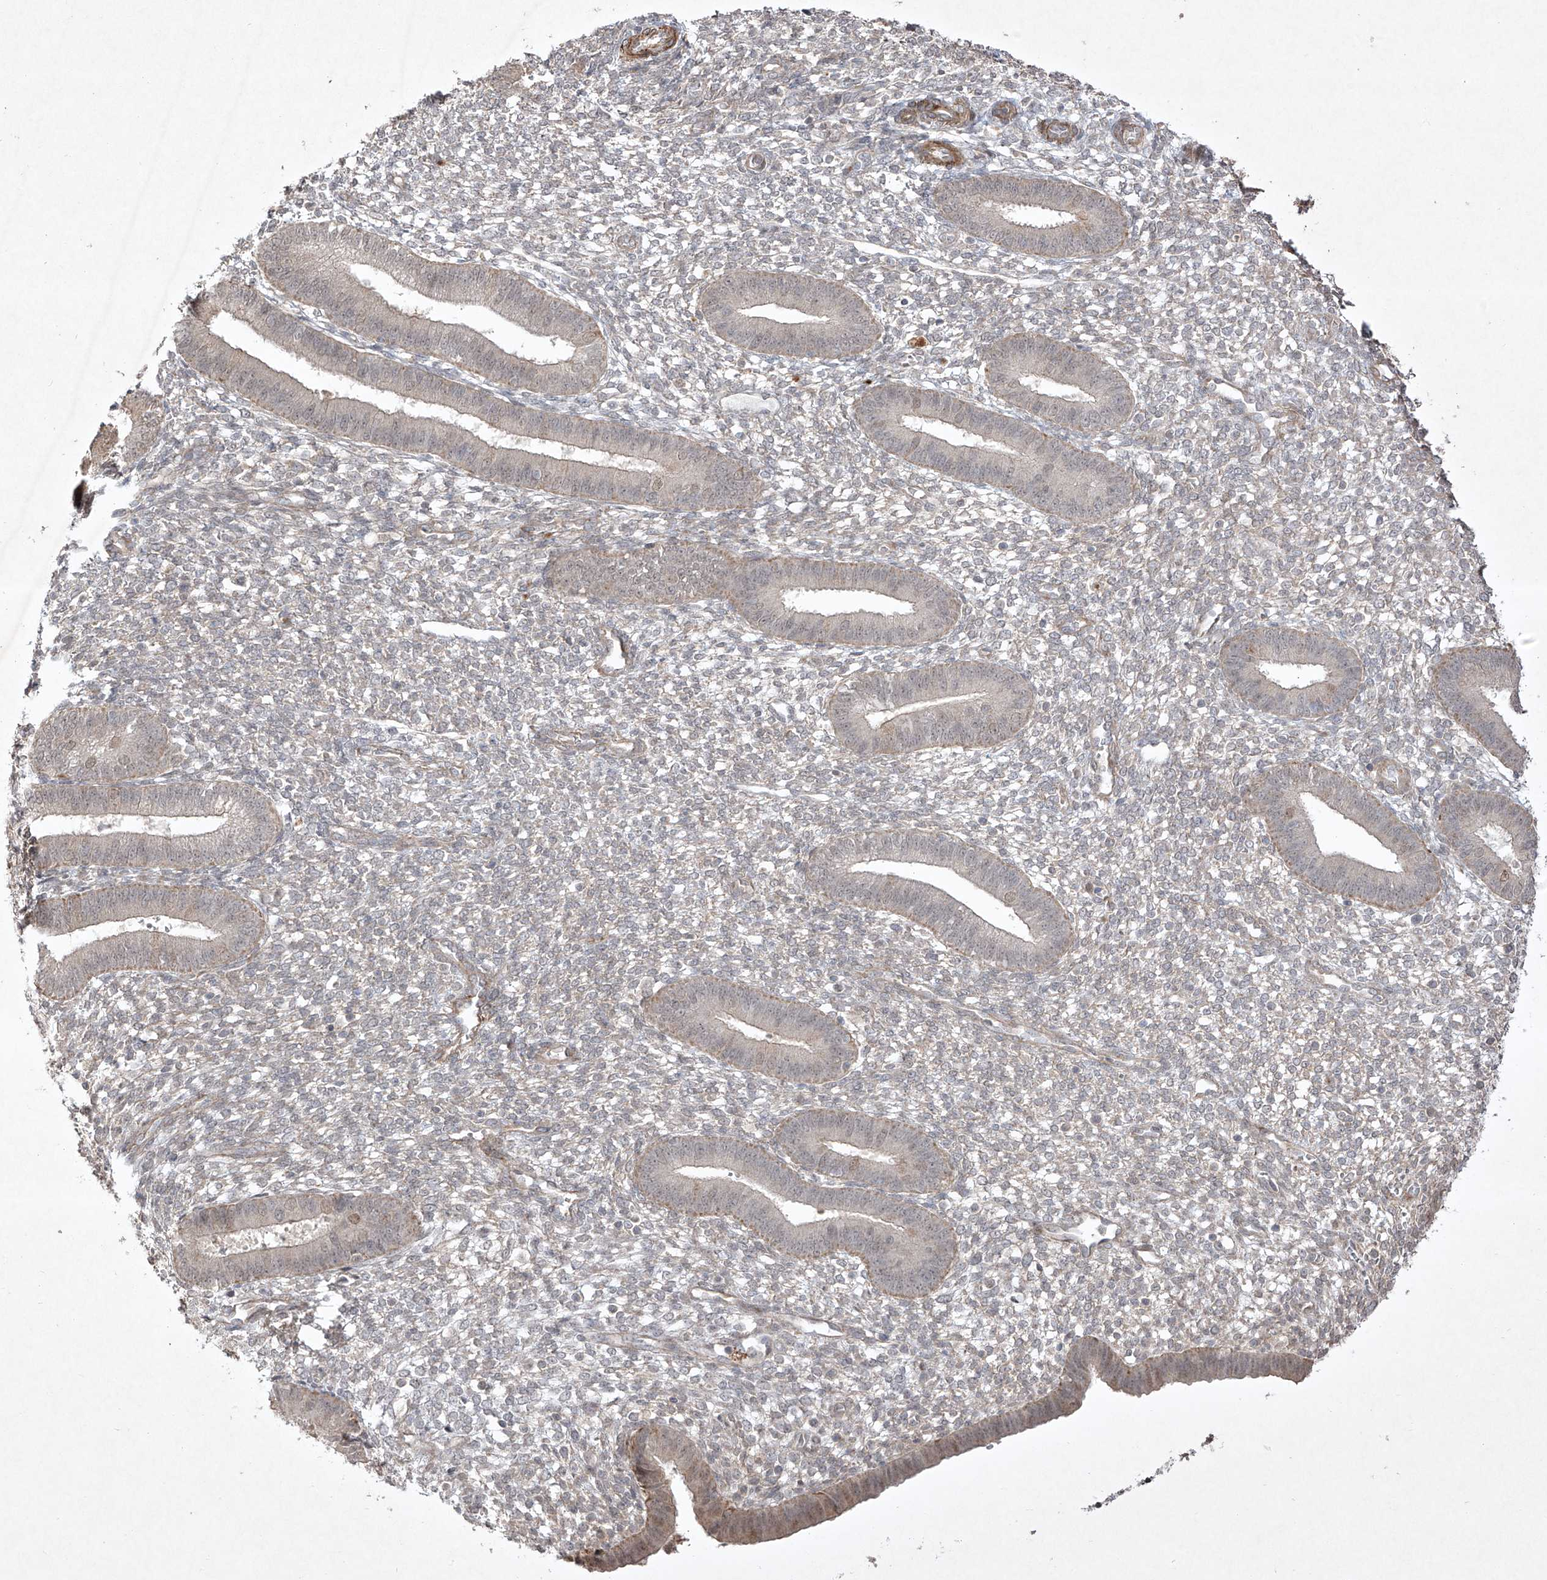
{"staining": {"intensity": "negative", "quantity": "none", "location": "none"}, "tissue": "endometrium", "cell_type": "Cells in endometrial stroma", "image_type": "normal", "snomed": [{"axis": "morphology", "description": "Normal tissue, NOS"}, {"axis": "topography", "description": "Endometrium"}], "caption": "DAB (3,3'-diaminobenzidine) immunohistochemical staining of benign human endometrium shows no significant expression in cells in endometrial stroma.", "gene": "KDM1B", "patient": {"sex": "female", "age": 46}}